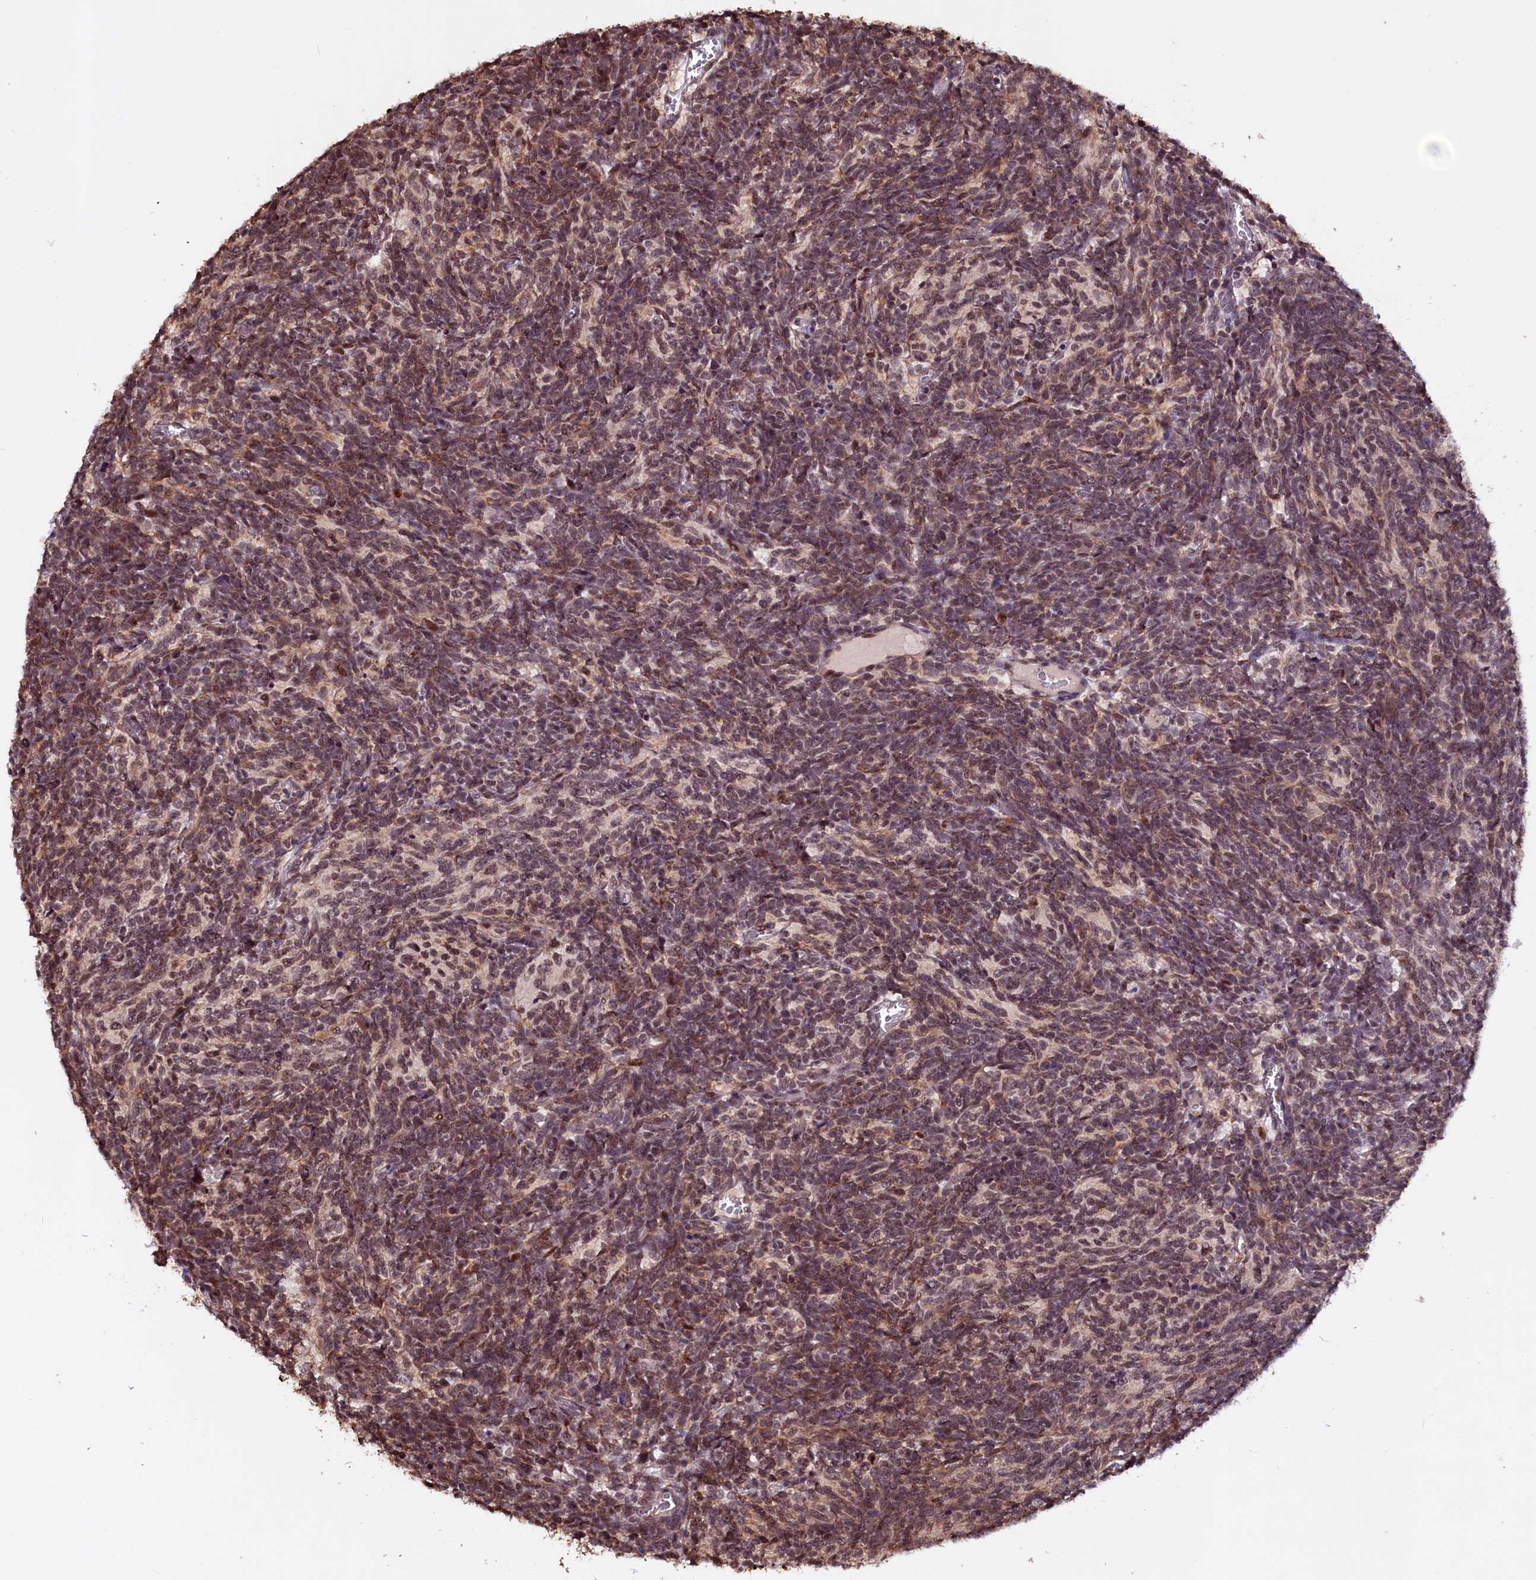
{"staining": {"intensity": "moderate", "quantity": ">75%", "location": "cytoplasmic/membranous"}, "tissue": "glioma", "cell_type": "Tumor cells", "image_type": "cancer", "snomed": [{"axis": "morphology", "description": "Glioma, malignant, Low grade"}, {"axis": "topography", "description": "Brain"}], "caption": "This is a photomicrograph of IHC staining of malignant glioma (low-grade), which shows moderate positivity in the cytoplasmic/membranous of tumor cells.", "gene": "RNMT", "patient": {"sex": "female", "age": 1}}